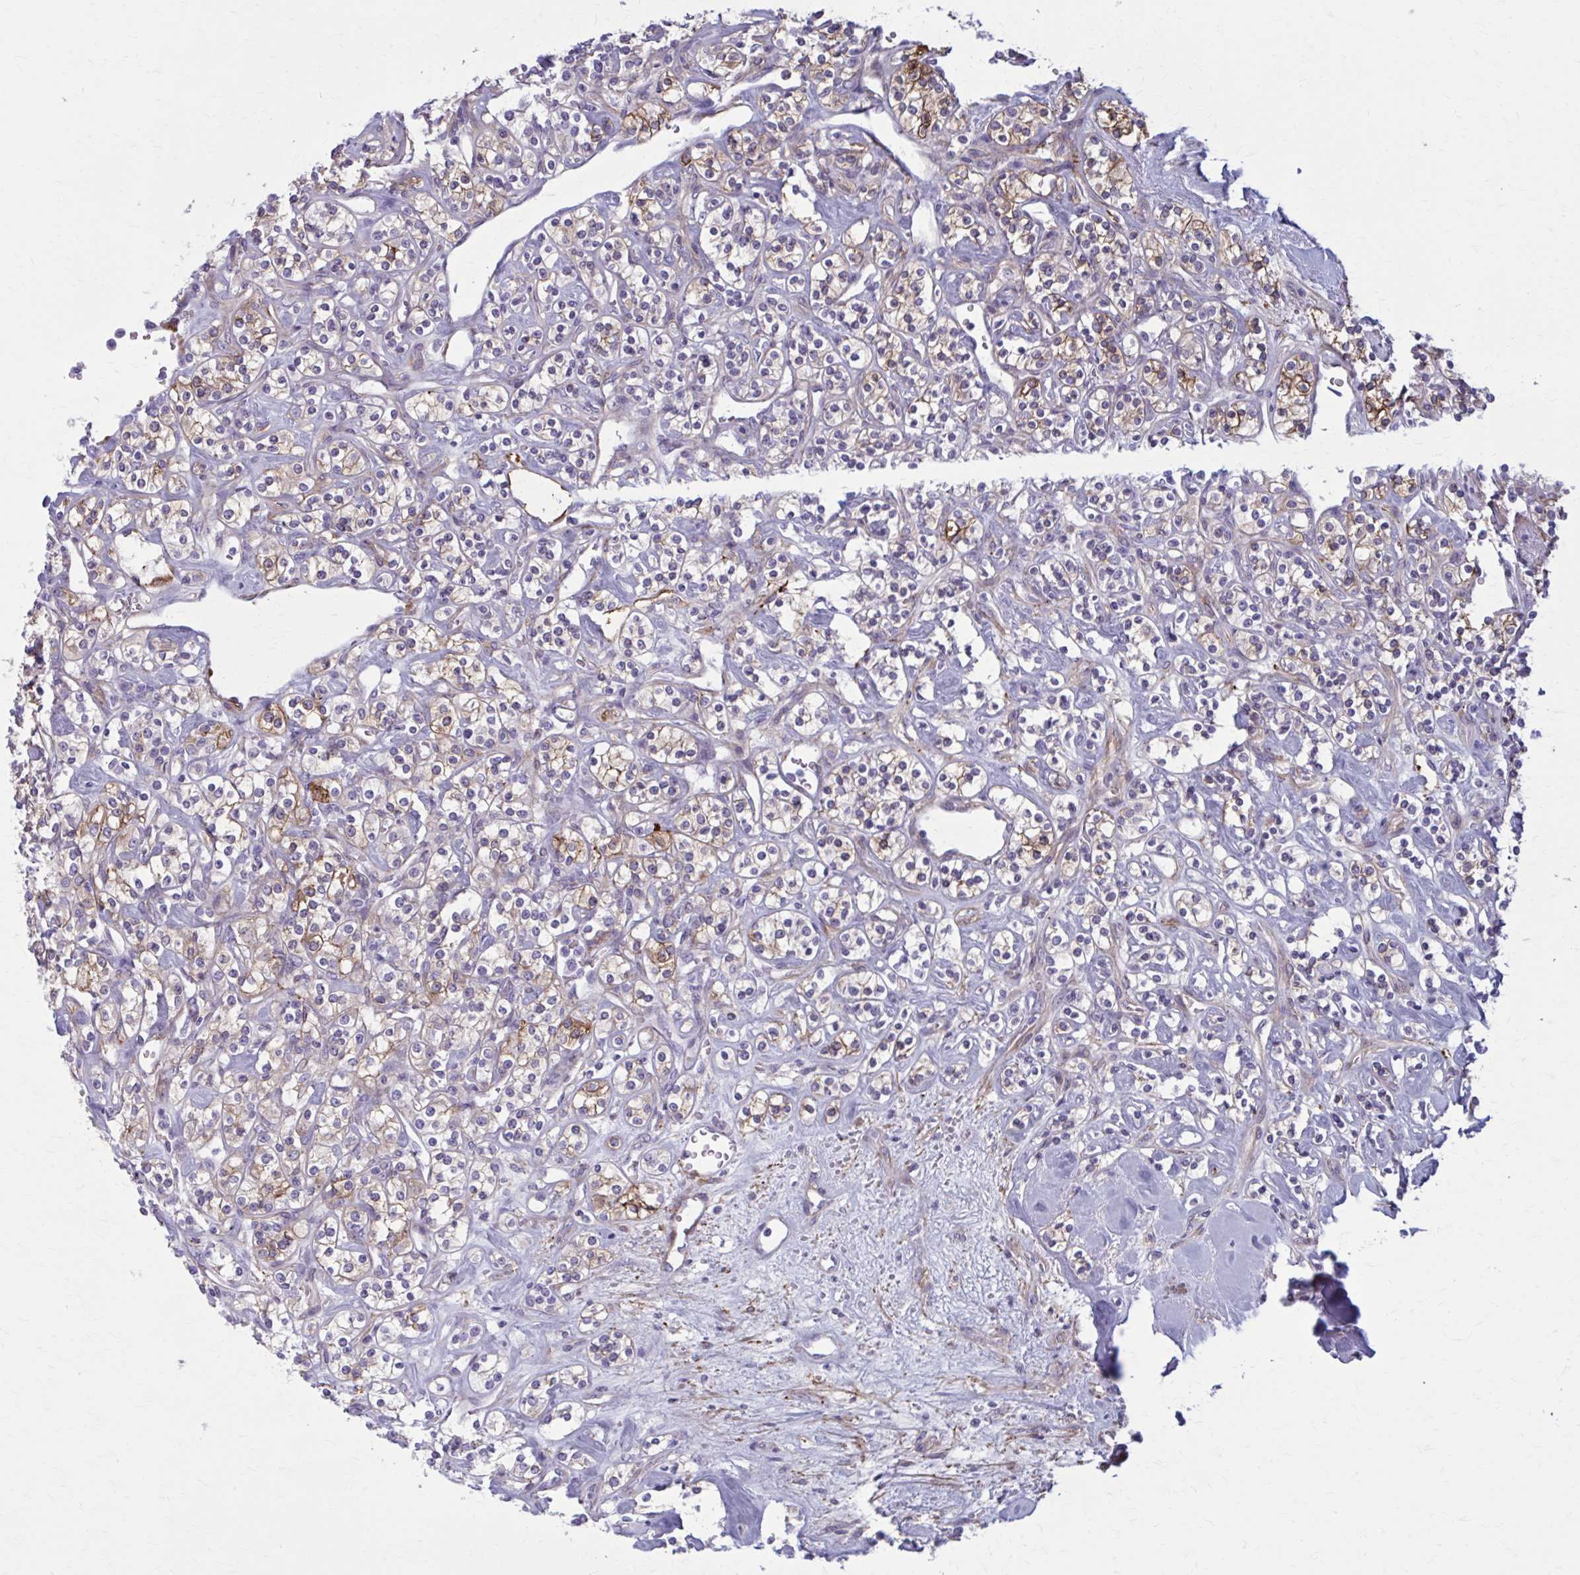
{"staining": {"intensity": "moderate", "quantity": "<25%", "location": "cytoplasmic/membranous"}, "tissue": "renal cancer", "cell_type": "Tumor cells", "image_type": "cancer", "snomed": [{"axis": "morphology", "description": "Adenocarcinoma, NOS"}, {"axis": "topography", "description": "Kidney"}], "caption": "IHC (DAB) staining of adenocarcinoma (renal) reveals moderate cytoplasmic/membranous protein expression in approximately <25% of tumor cells.", "gene": "AKAP12", "patient": {"sex": "male", "age": 77}}